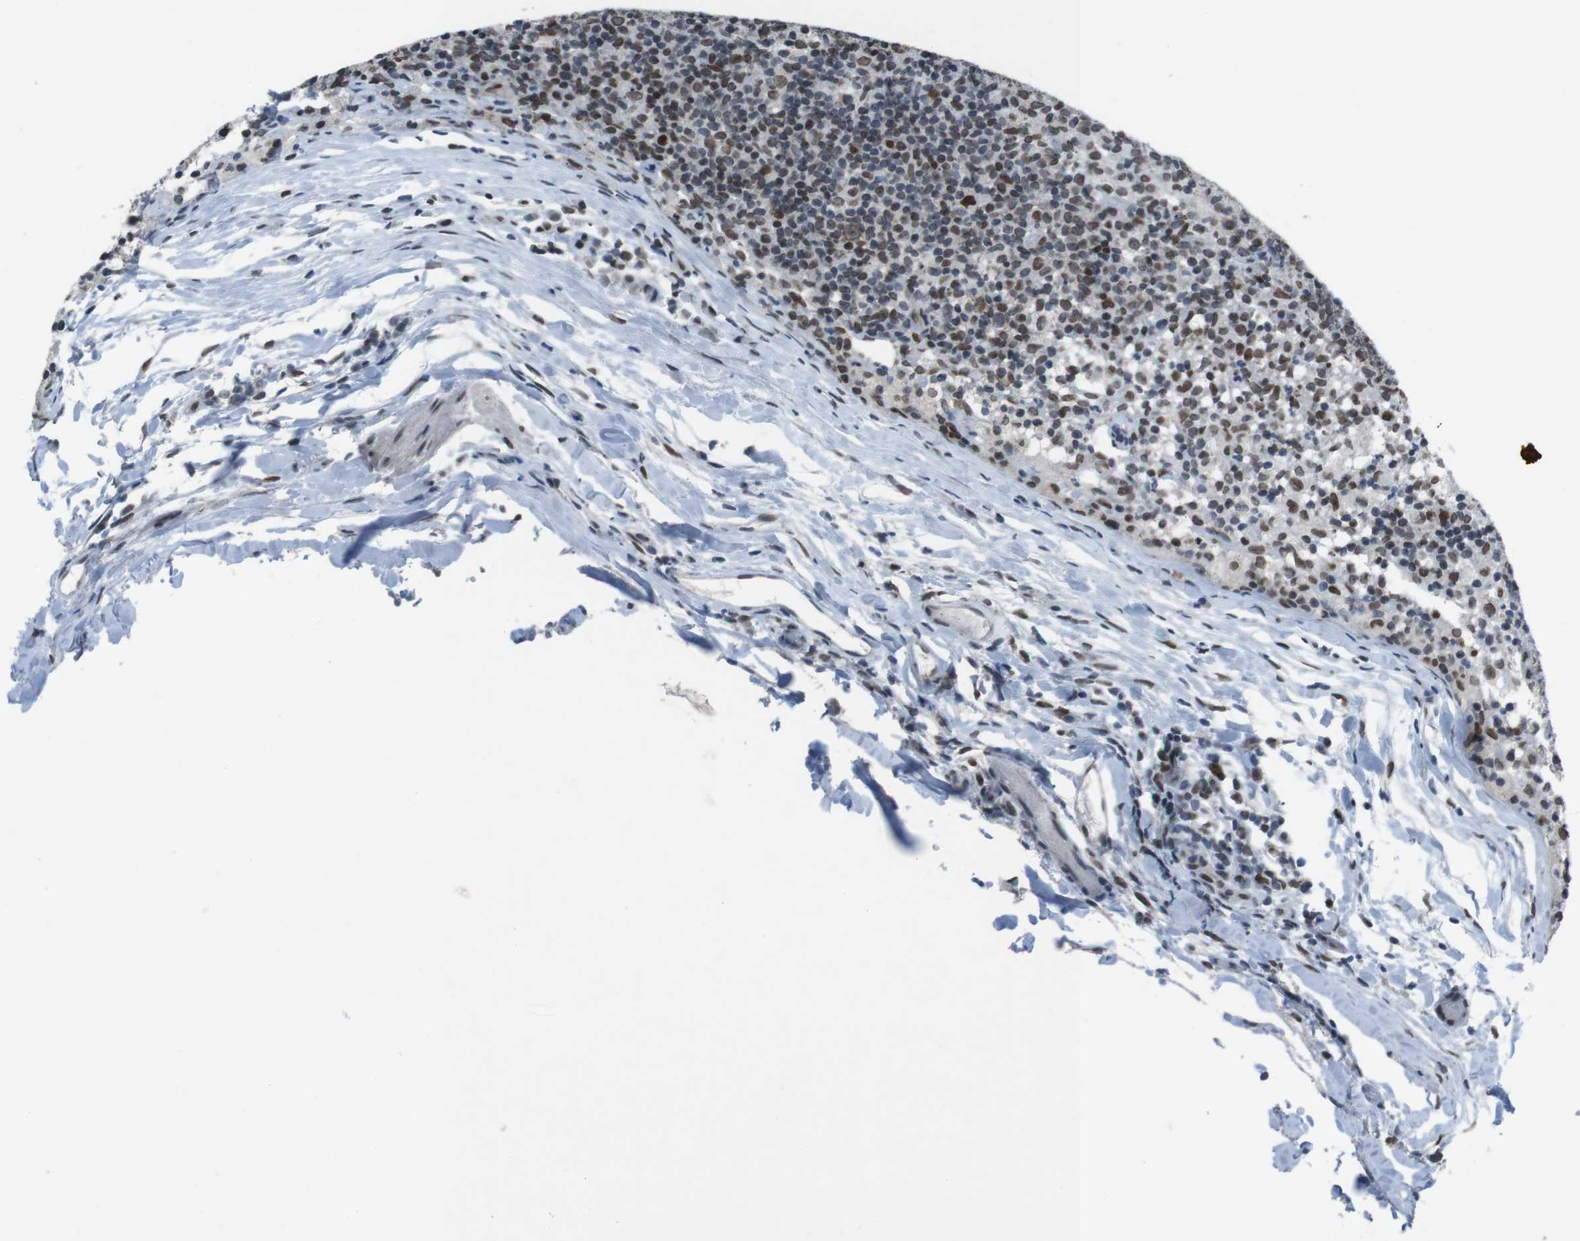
{"staining": {"intensity": "moderate", "quantity": ">75%", "location": "nuclear"}, "tissue": "lymph node", "cell_type": "Germinal center cells", "image_type": "normal", "snomed": [{"axis": "morphology", "description": "Normal tissue, NOS"}, {"axis": "morphology", "description": "Inflammation, NOS"}, {"axis": "topography", "description": "Lymph node"}], "caption": "An image of human lymph node stained for a protein displays moderate nuclear brown staining in germinal center cells.", "gene": "MAD1L1", "patient": {"sex": "male", "age": 55}}